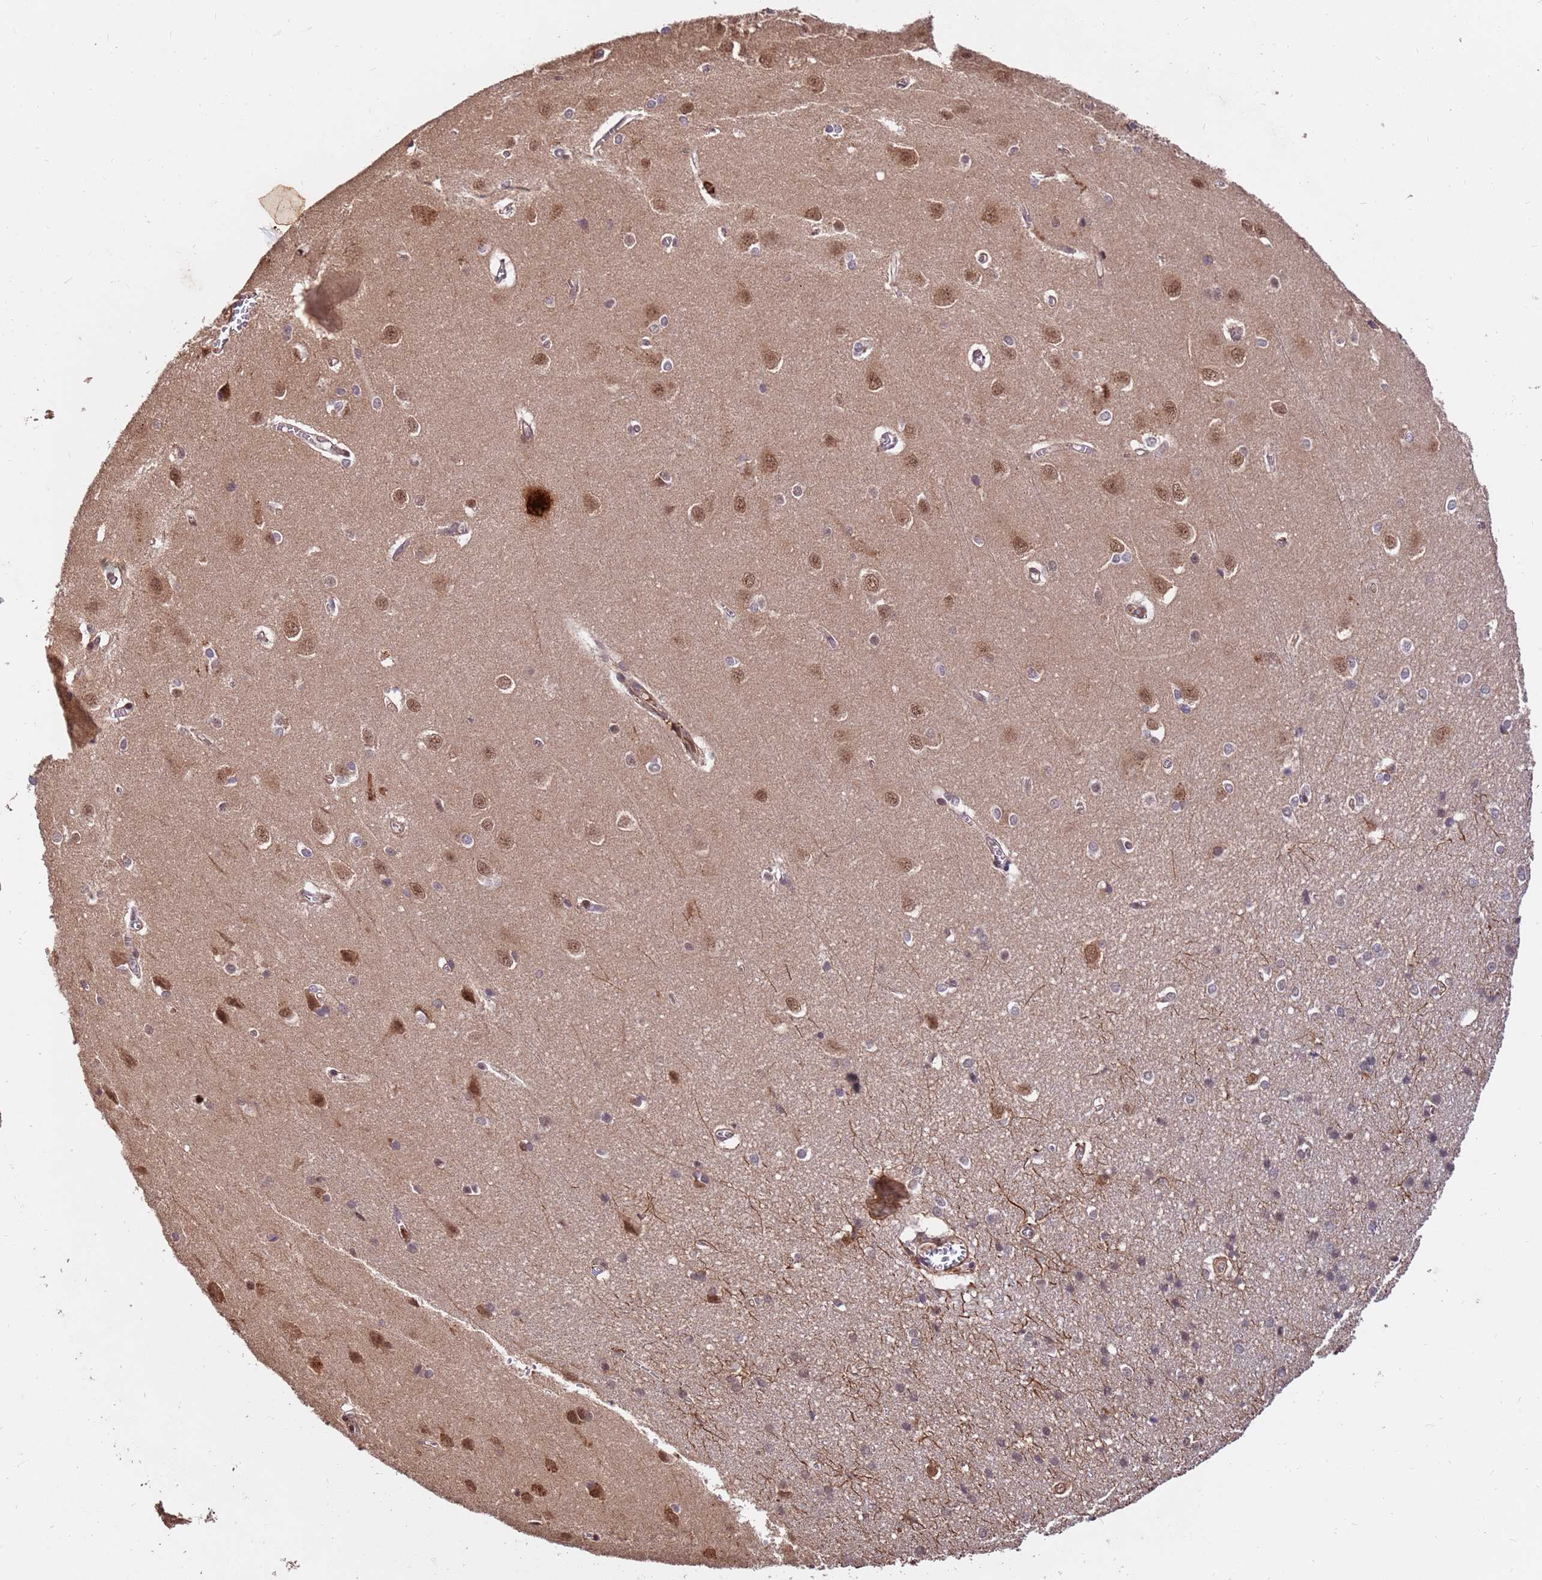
{"staining": {"intensity": "moderate", "quantity": "<25%", "location": "cytoplasmic/membranous"}, "tissue": "cerebral cortex", "cell_type": "Endothelial cells", "image_type": "normal", "snomed": [{"axis": "morphology", "description": "Normal tissue, NOS"}, {"axis": "topography", "description": "Cerebral cortex"}], "caption": "Immunohistochemistry (IHC) of benign cerebral cortex demonstrates low levels of moderate cytoplasmic/membranous staining in about <25% of endothelial cells. (brown staining indicates protein expression, while blue staining denotes nuclei).", "gene": "ZNF619", "patient": {"sex": "male", "age": 37}}